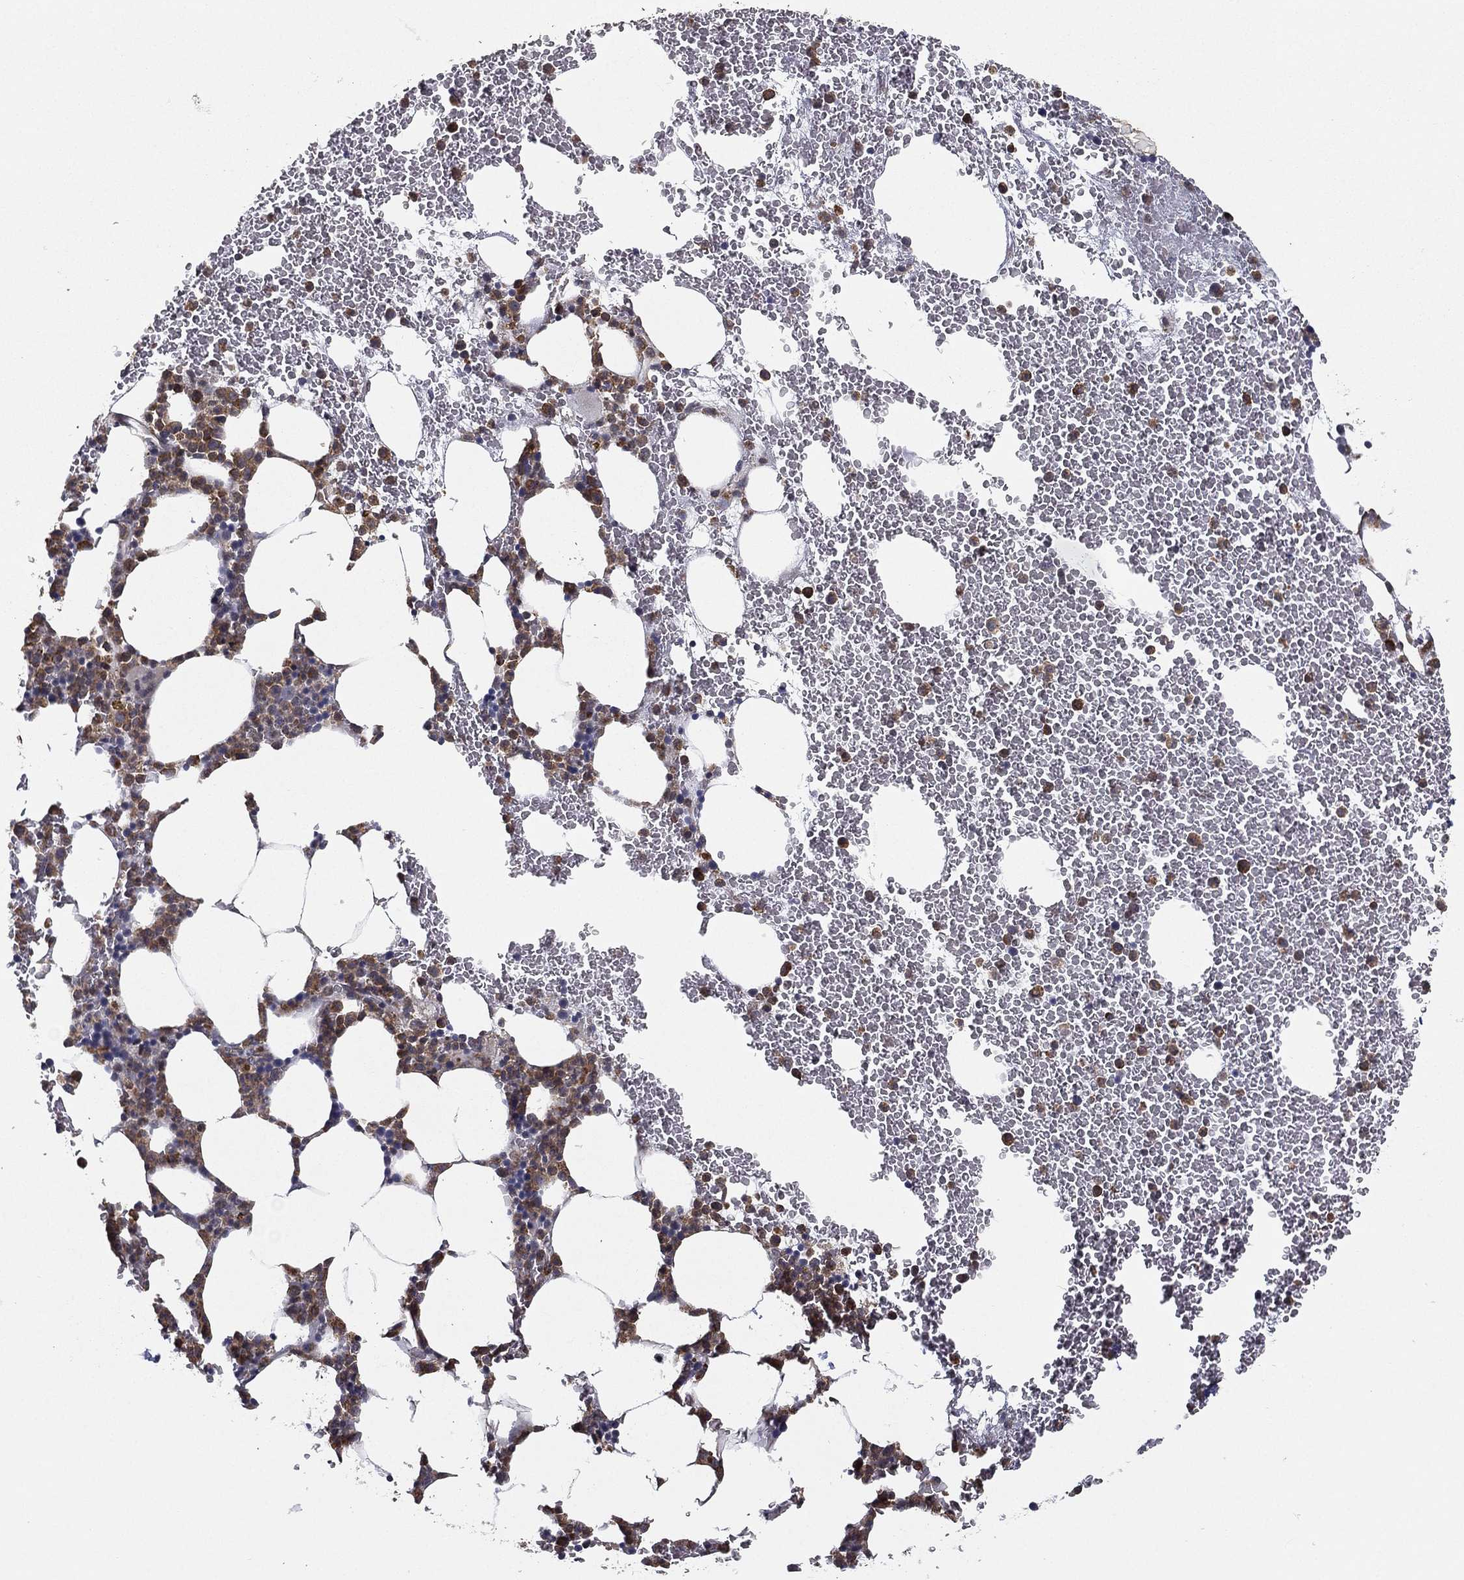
{"staining": {"intensity": "moderate", "quantity": "<25%", "location": "cytoplasmic/membranous,nuclear"}, "tissue": "bone marrow", "cell_type": "Hematopoietic cells", "image_type": "normal", "snomed": [{"axis": "morphology", "description": "Normal tissue, NOS"}, {"axis": "topography", "description": "Bone marrow"}], "caption": "Protein analysis of benign bone marrow reveals moderate cytoplasmic/membranous,nuclear staining in approximately <25% of hematopoietic cells.", "gene": "UACA", "patient": {"sex": "female", "age": 67}}